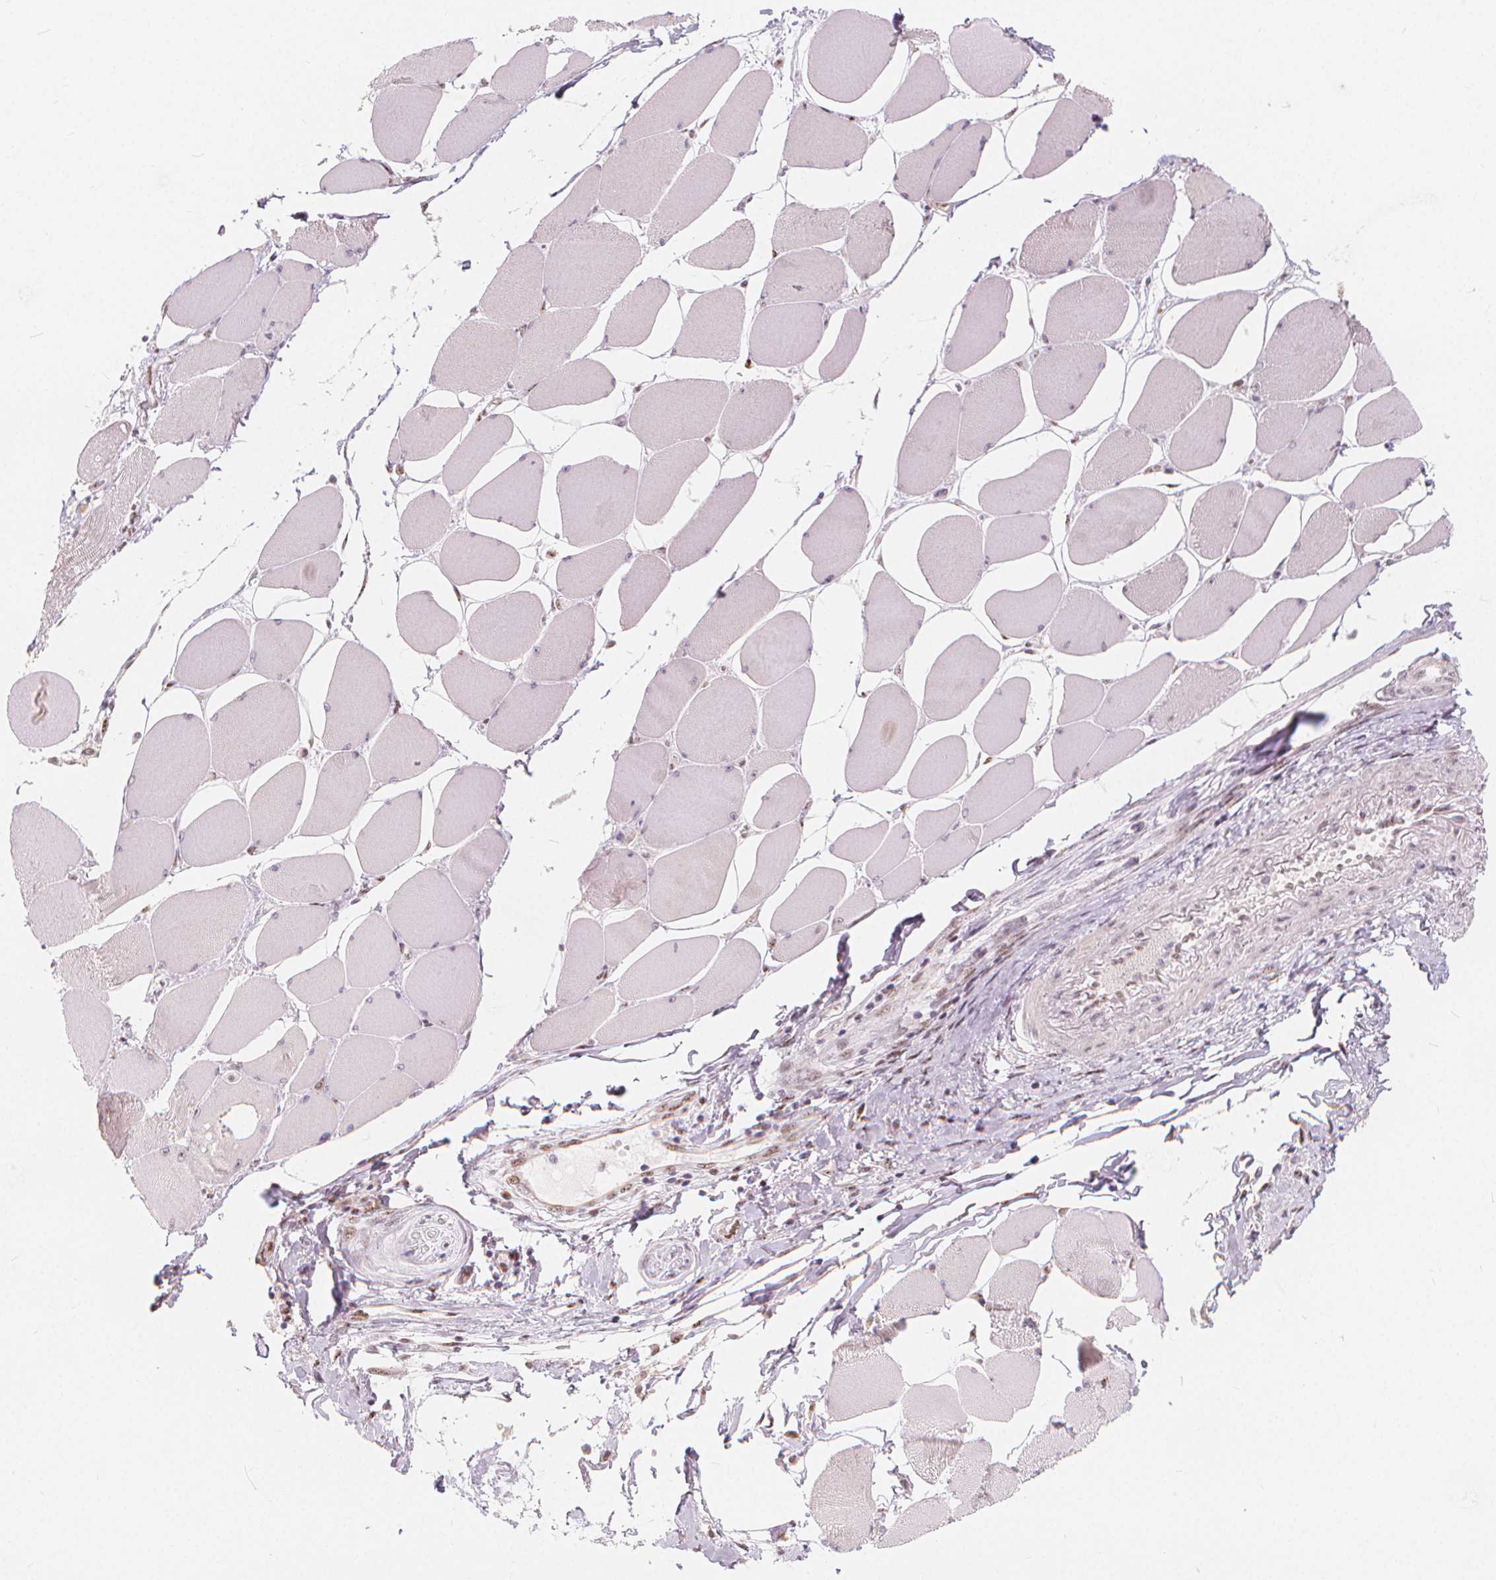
{"staining": {"intensity": "negative", "quantity": "none", "location": "none"}, "tissue": "skeletal muscle", "cell_type": "Myocytes", "image_type": "normal", "snomed": [{"axis": "morphology", "description": "Normal tissue, NOS"}, {"axis": "topography", "description": "Skeletal muscle"}], "caption": "Immunohistochemistry (IHC) micrograph of normal skeletal muscle stained for a protein (brown), which reveals no expression in myocytes. Brightfield microscopy of immunohistochemistry (IHC) stained with DAB (3,3'-diaminobenzidine) (brown) and hematoxylin (blue), captured at high magnification.", "gene": "DRC3", "patient": {"sex": "female", "age": 75}}